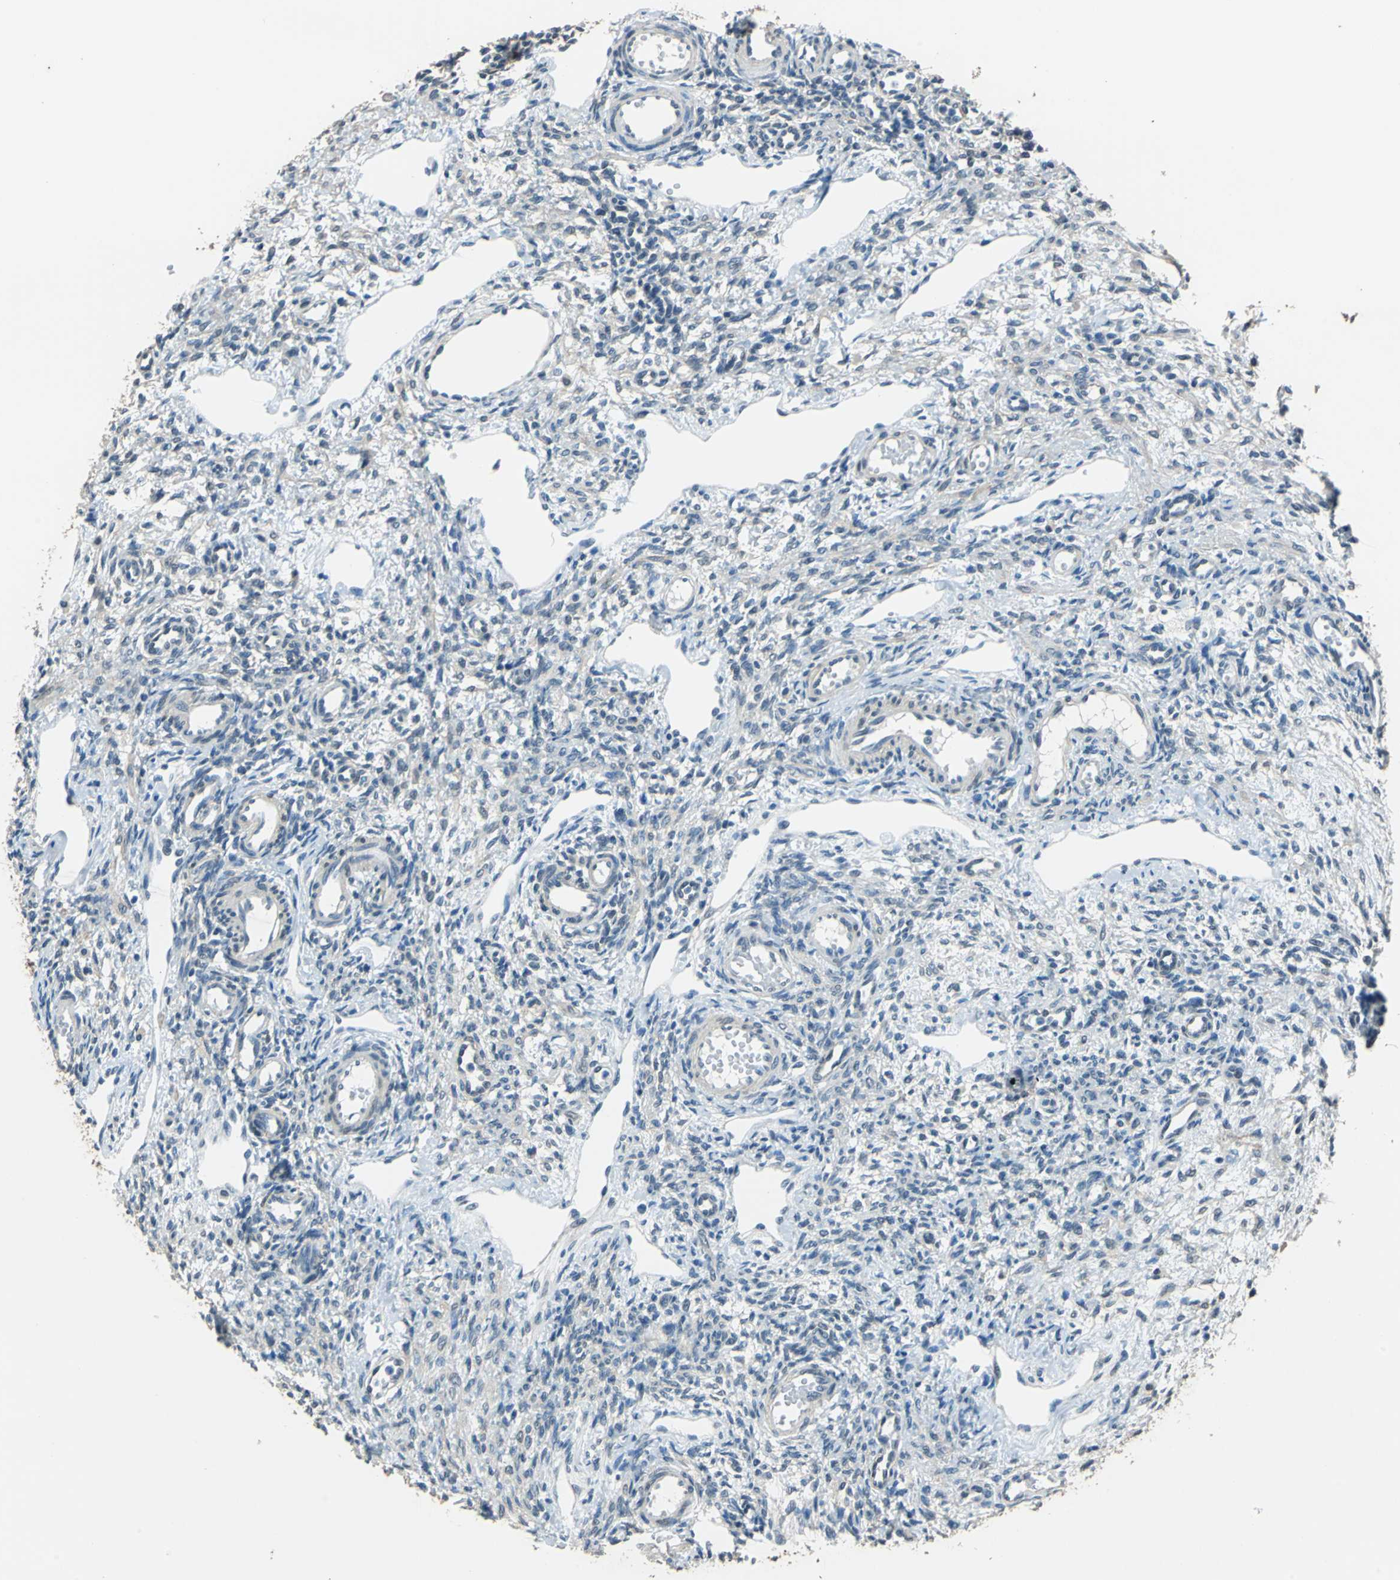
{"staining": {"intensity": "weak", "quantity": "<25%", "location": "cytoplasmic/membranous"}, "tissue": "ovary", "cell_type": "Ovarian stroma cells", "image_type": "normal", "snomed": [{"axis": "morphology", "description": "Normal tissue, NOS"}, {"axis": "topography", "description": "Ovary"}], "caption": "The micrograph exhibits no significant staining in ovarian stroma cells of ovary. Brightfield microscopy of immunohistochemistry (IHC) stained with DAB (3,3'-diaminobenzidine) (brown) and hematoxylin (blue), captured at high magnification.", "gene": "FKBP4", "patient": {"sex": "female", "age": 33}}